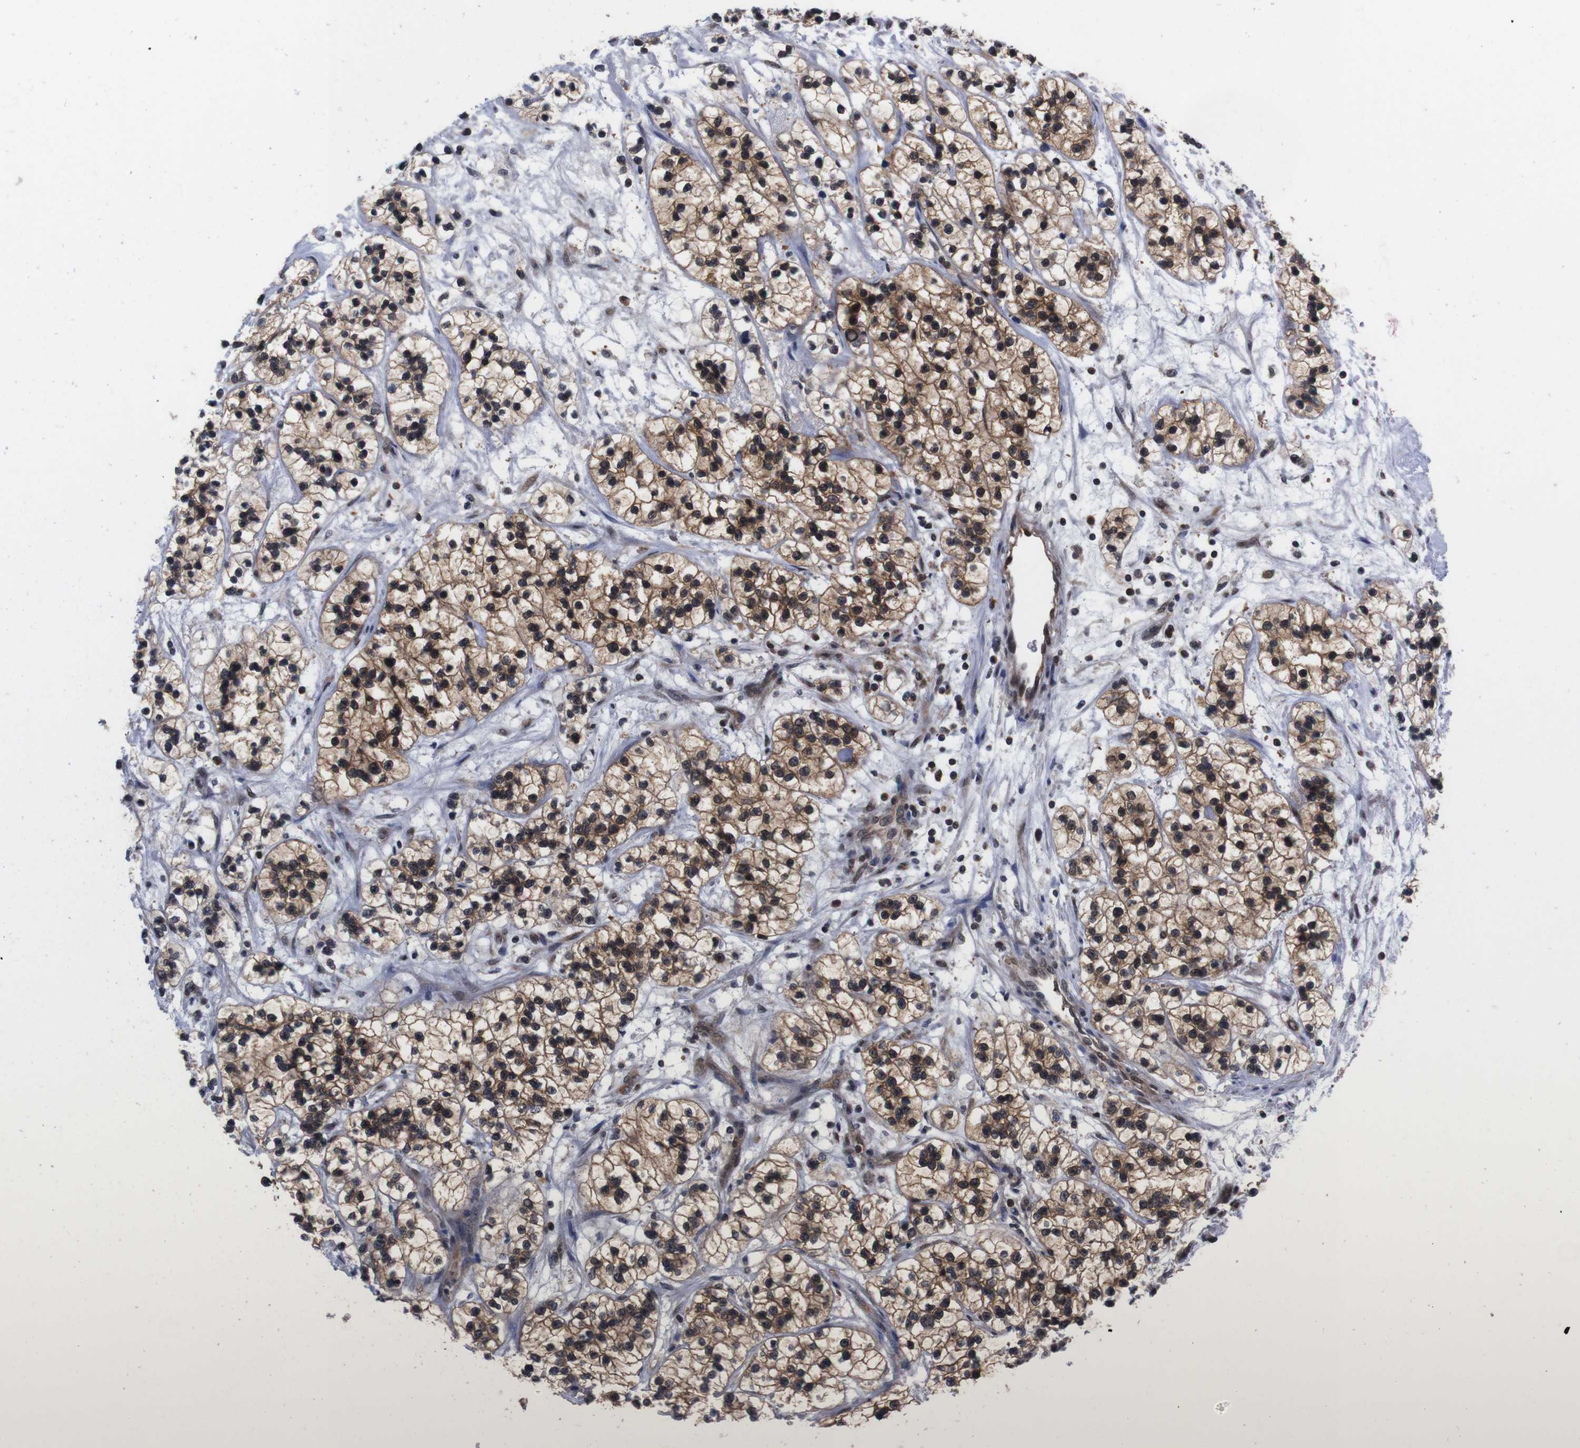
{"staining": {"intensity": "moderate", "quantity": ">75%", "location": "cytoplasmic/membranous,nuclear"}, "tissue": "renal cancer", "cell_type": "Tumor cells", "image_type": "cancer", "snomed": [{"axis": "morphology", "description": "Adenocarcinoma, NOS"}, {"axis": "topography", "description": "Kidney"}], "caption": "Protein analysis of renal cancer tissue shows moderate cytoplasmic/membranous and nuclear expression in about >75% of tumor cells. The staining was performed using DAB, with brown indicating positive protein expression. Nuclei are stained blue with hematoxylin.", "gene": "UBQLN2", "patient": {"sex": "female", "age": 57}}